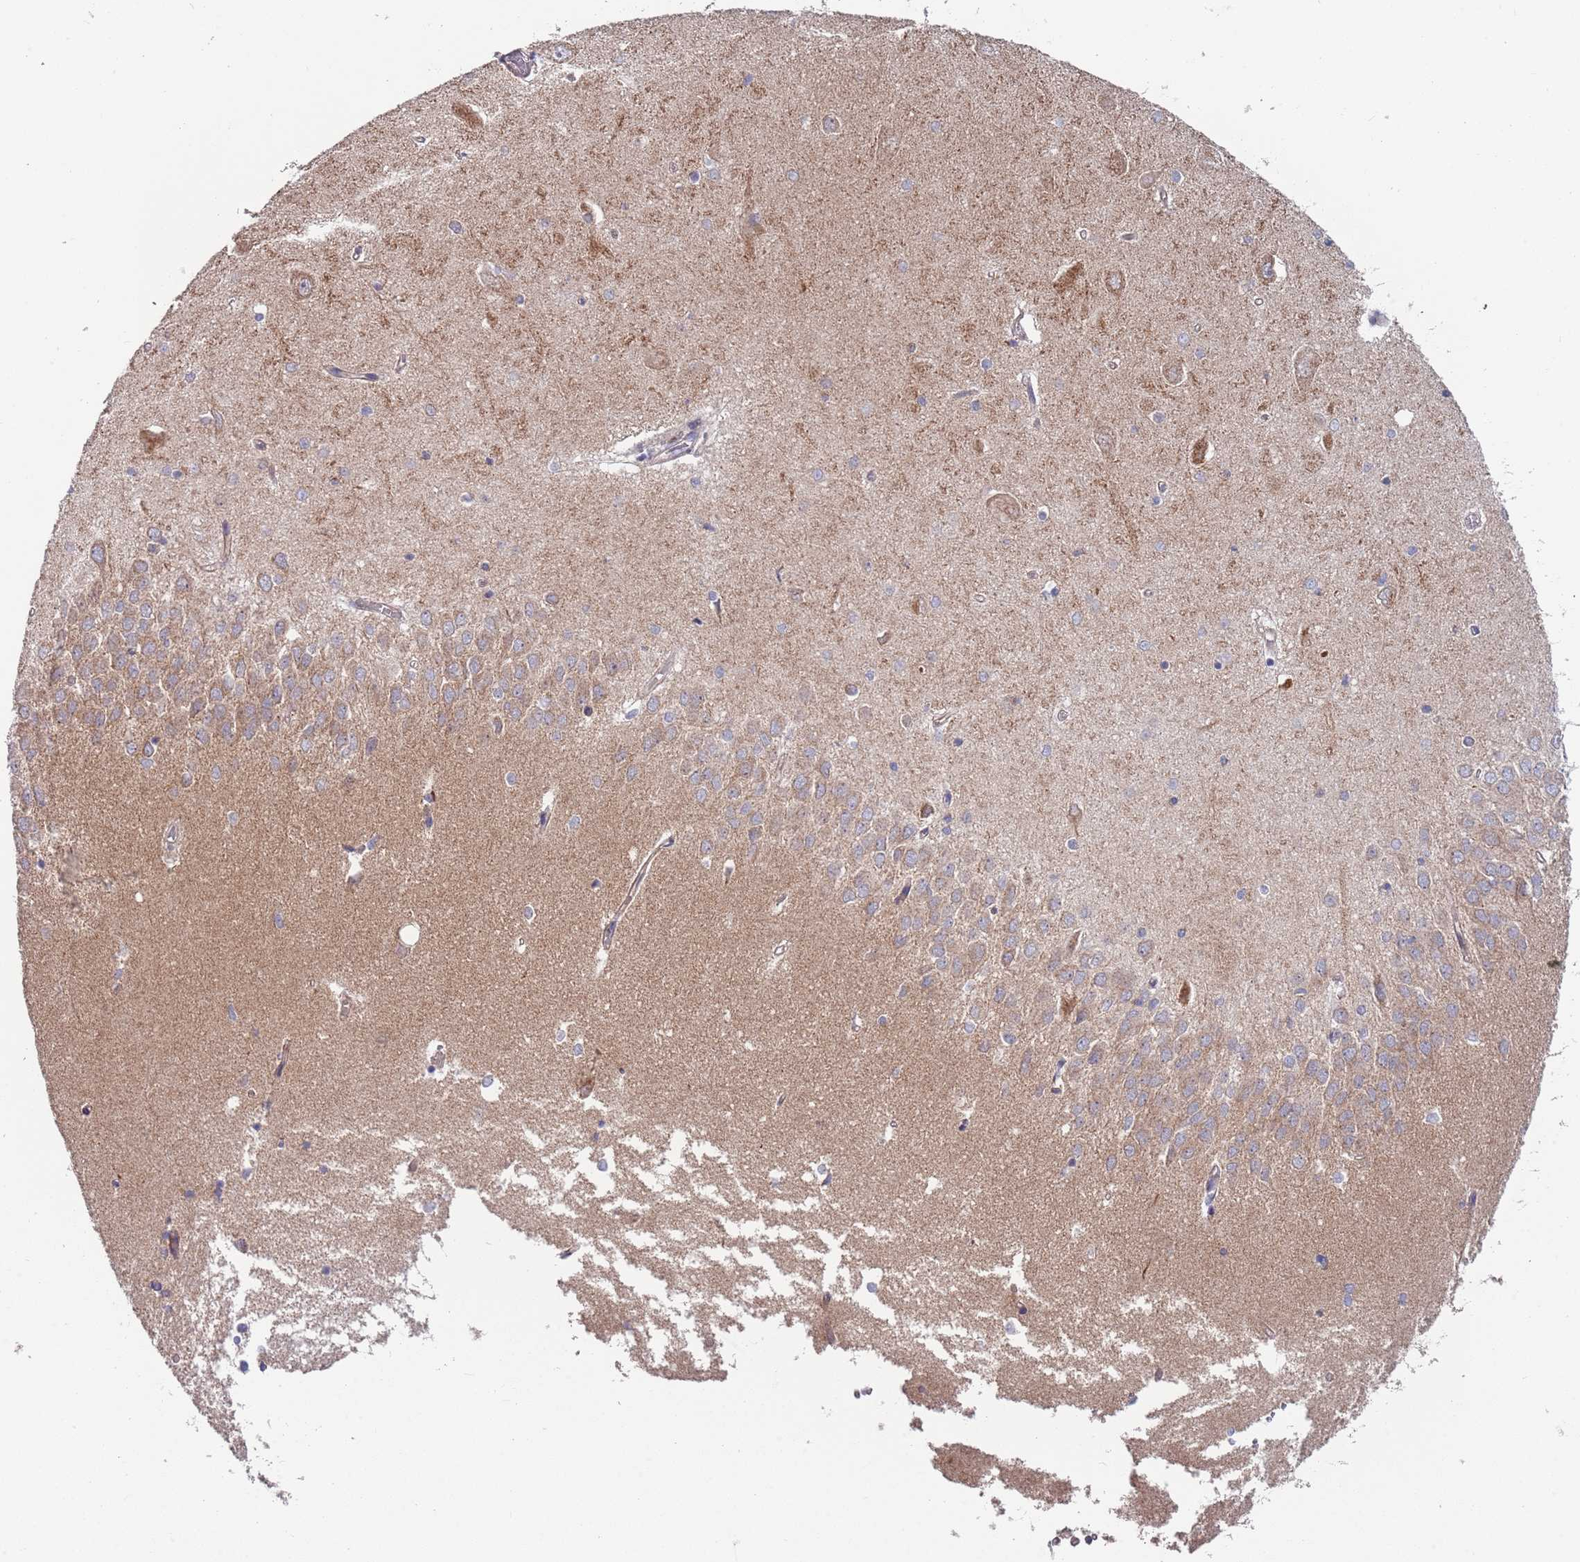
{"staining": {"intensity": "negative", "quantity": "none", "location": "none"}, "tissue": "hippocampus", "cell_type": "Glial cells", "image_type": "normal", "snomed": [{"axis": "morphology", "description": "Normal tissue, NOS"}, {"axis": "topography", "description": "Hippocampus"}], "caption": "Immunohistochemistry (IHC) of normal human hippocampus shows no staining in glial cells.", "gene": "ABCC10", "patient": {"sex": "male", "age": 45}}